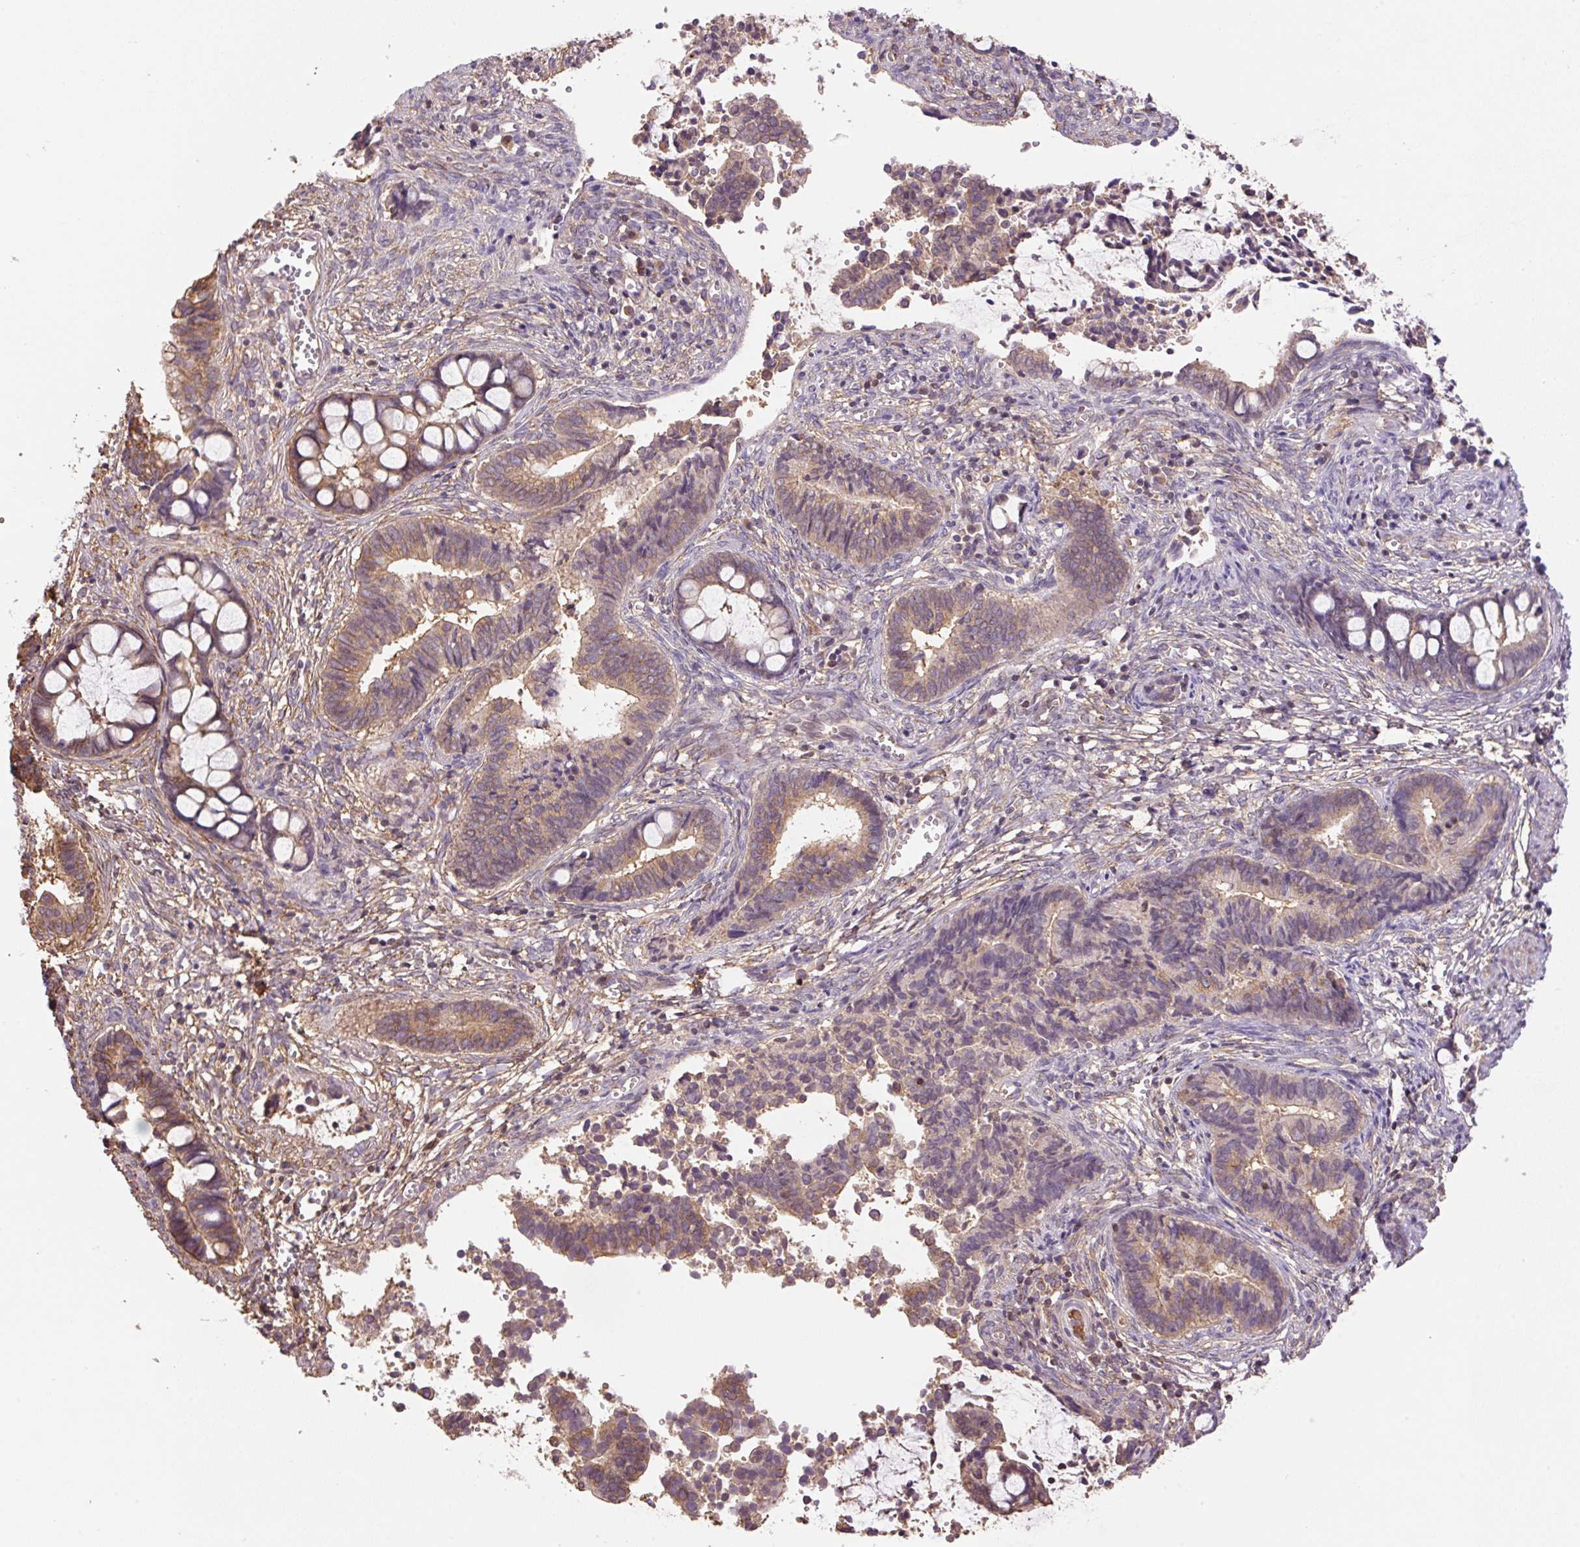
{"staining": {"intensity": "weak", "quantity": "25%-75%", "location": "cytoplasmic/membranous"}, "tissue": "cervical cancer", "cell_type": "Tumor cells", "image_type": "cancer", "snomed": [{"axis": "morphology", "description": "Adenocarcinoma, NOS"}, {"axis": "topography", "description": "Cervix"}], "caption": "Protein positivity by immunohistochemistry demonstrates weak cytoplasmic/membranous expression in about 25%-75% of tumor cells in cervical cancer (adenocarcinoma).", "gene": "COX8A", "patient": {"sex": "female", "age": 44}}